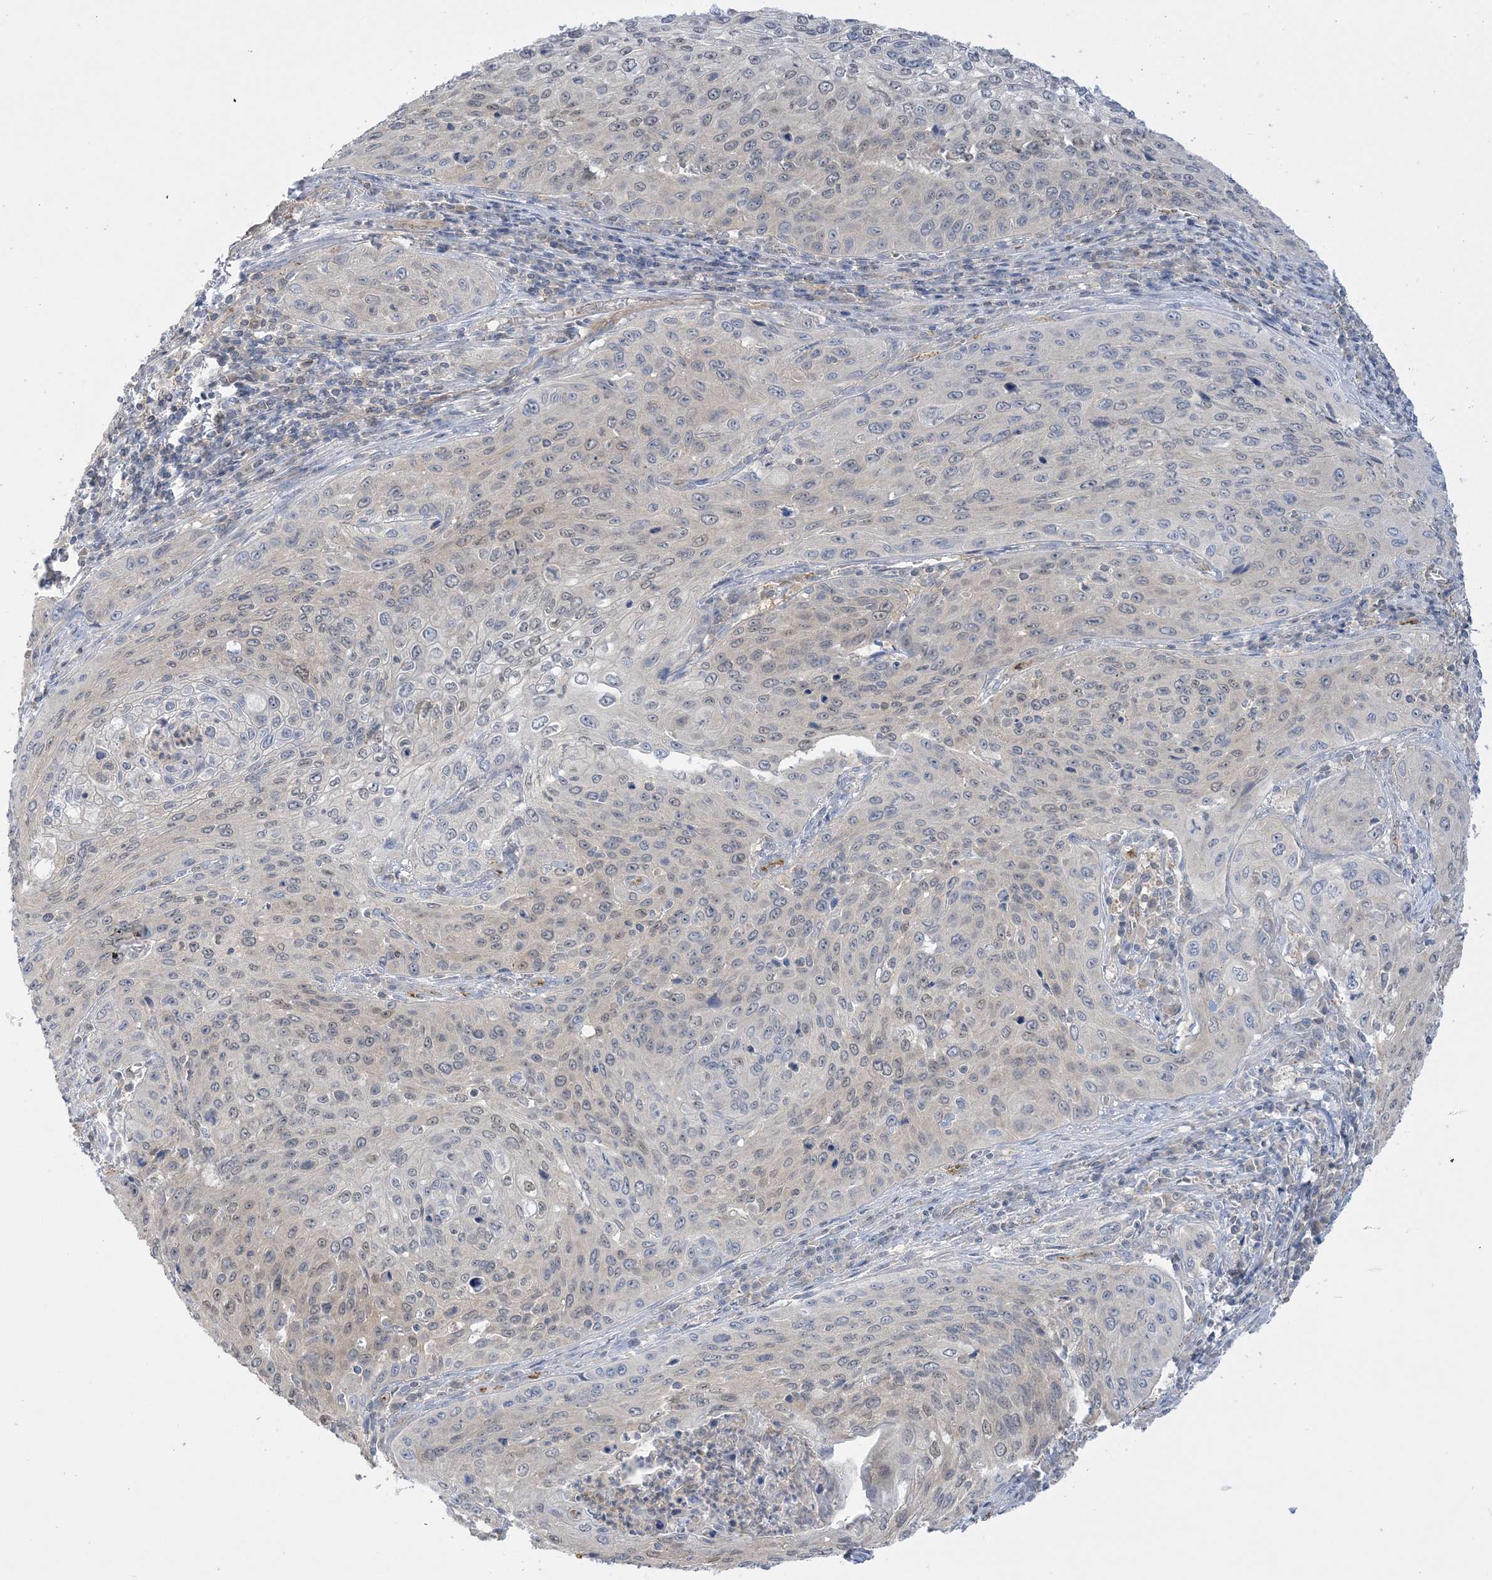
{"staining": {"intensity": "negative", "quantity": "none", "location": "none"}, "tissue": "cervical cancer", "cell_type": "Tumor cells", "image_type": "cancer", "snomed": [{"axis": "morphology", "description": "Squamous cell carcinoma, NOS"}, {"axis": "topography", "description": "Cervix"}], "caption": "IHC image of human cervical cancer (squamous cell carcinoma) stained for a protein (brown), which displays no expression in tumor cells.", "gene": "INPP1", "patient": {"sex": "female", "age": 32}}